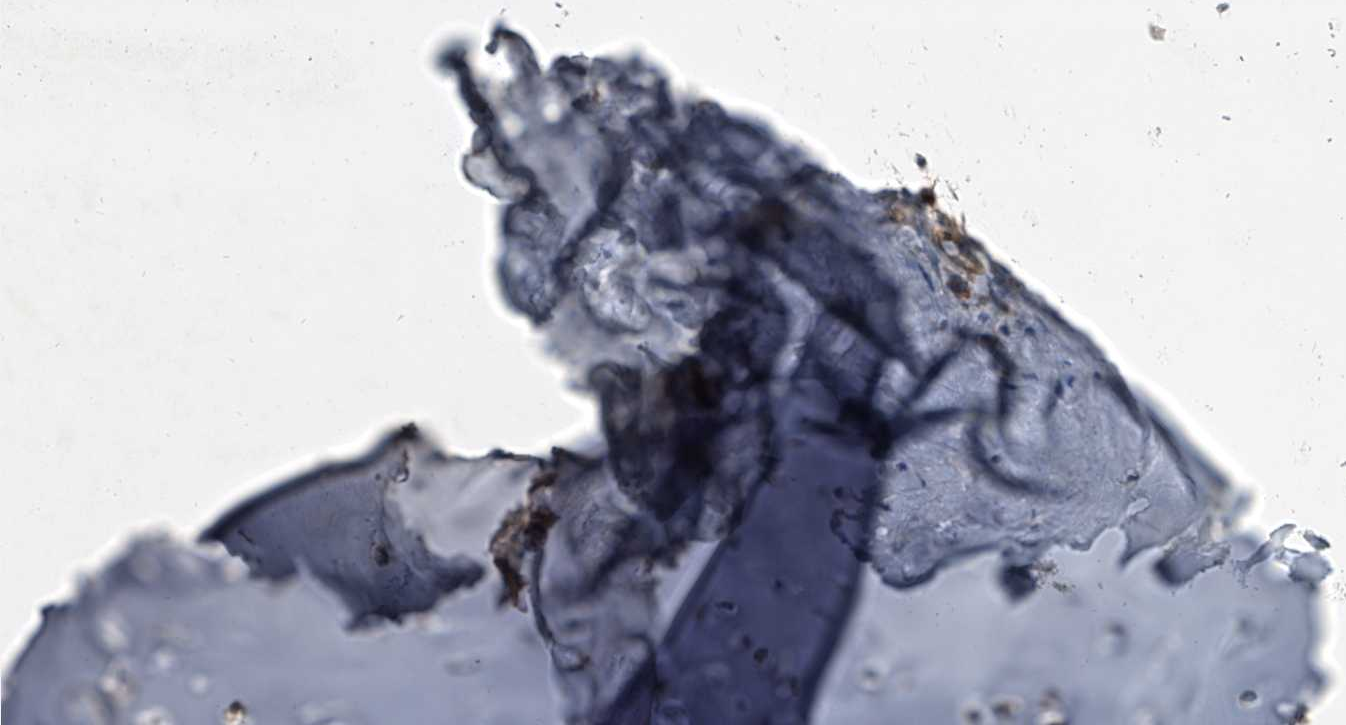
{"staining": {"intensity": "moderate", "quantity": ">75%", "location": "cytoplasmic/membranous"}, "tissue": "adipose tissue", "cell_type": "Adipocytes", "image_type": "normal", "snomed": [{"axis": "morphology", "description": "Normal tissue, NOS"}, {"axis": "morphology", "description": "Basal cell carcinoma"}, {"axis": "topography", "description": "Cartilage tissue"}, {"axis": "topography", "description": "Nasopharynx"}, {"axis": "topography", "description": "Oral tissue"}], "caption": "Protein expression analysis of unremarkable human adipose tissue reveals moderate cytoplasmic/membranous expression in about >75% of adipocytes. (Brightfield microscopy of DAB IHC at high magnification).", "gene": "DOCK9", "patient": {"sex": "female", "age": 77}}